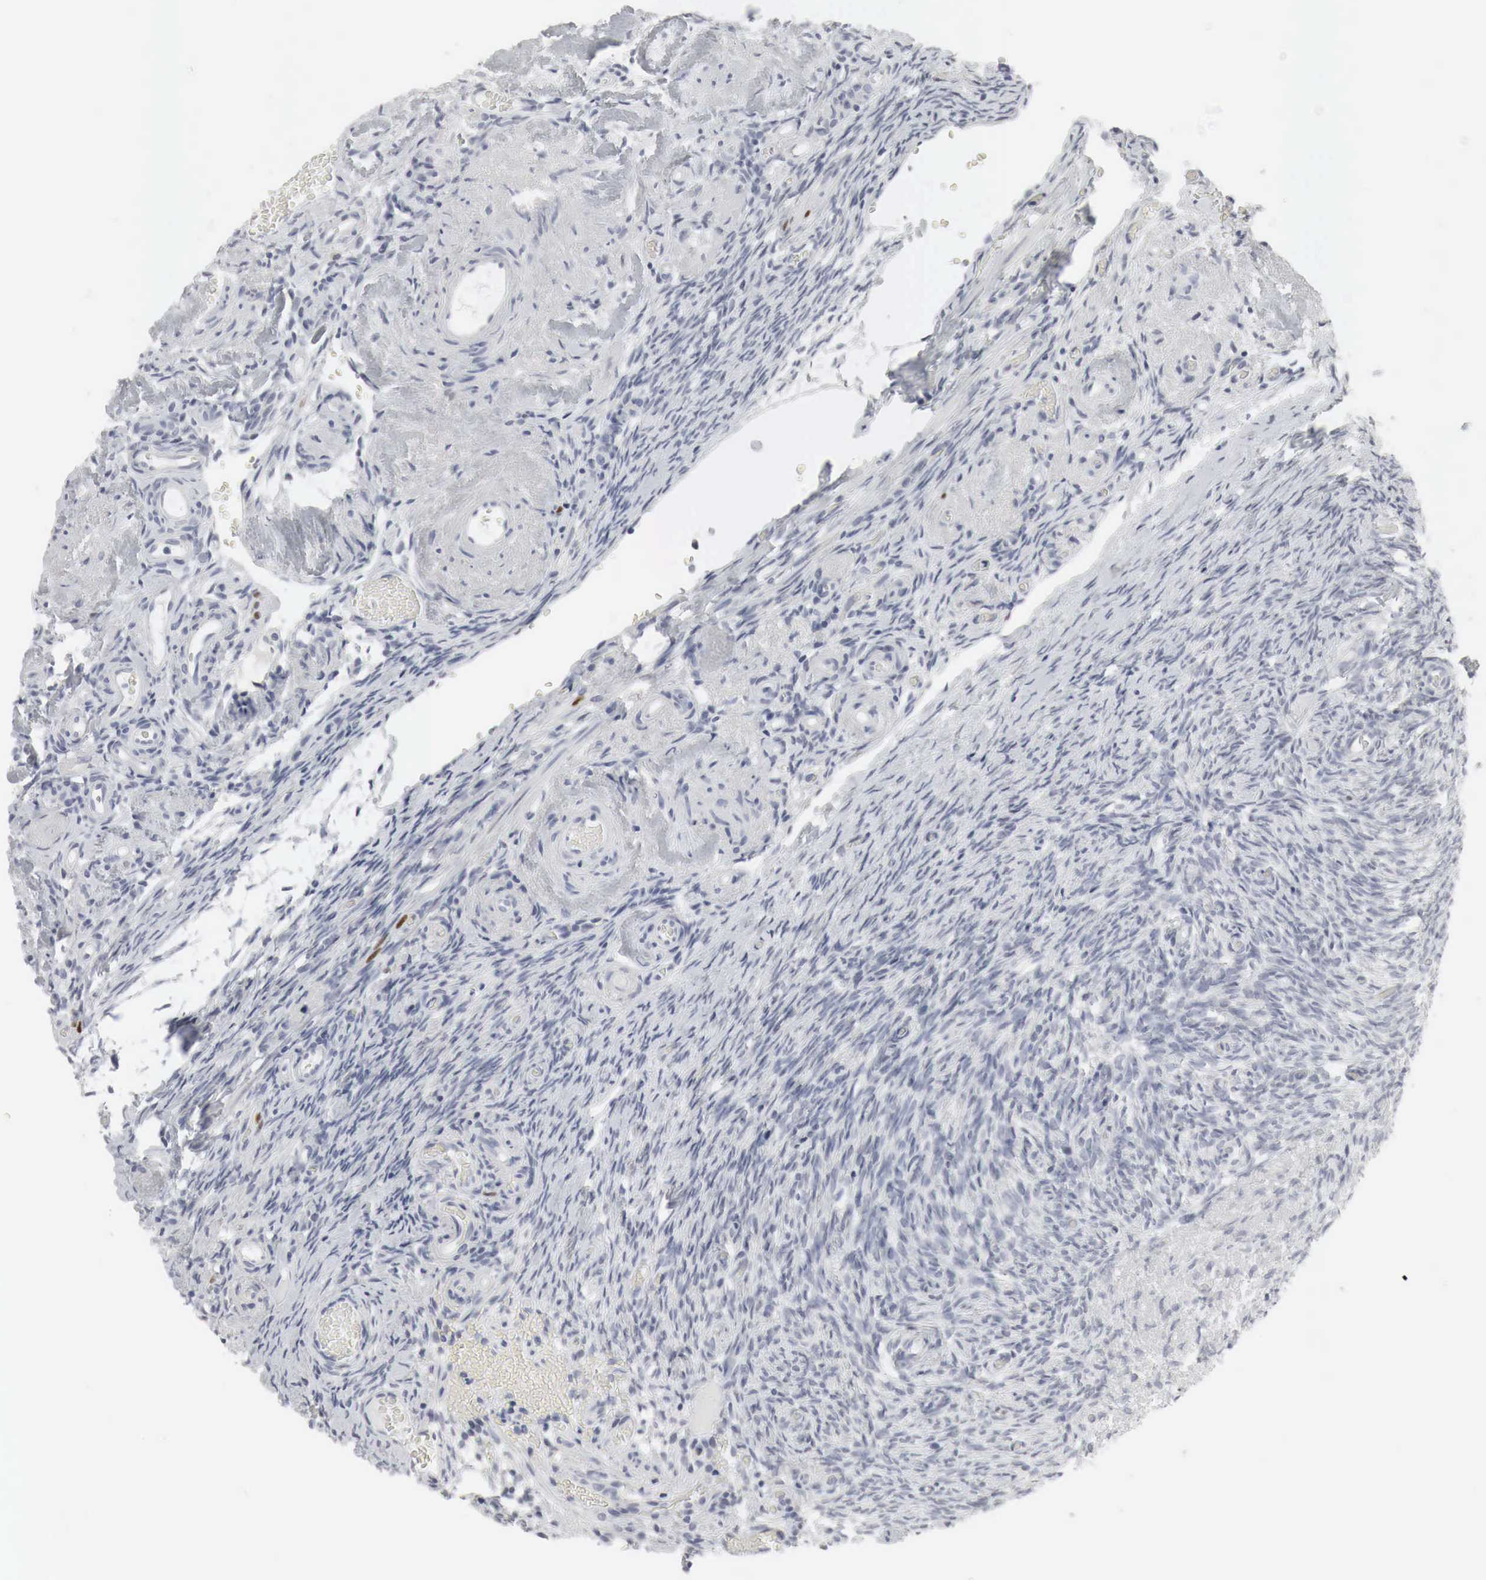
{"staining": {"intensity": "negative", "quantity": "none", "location": "none"}, "tissue": "ovary", "cell_type": "Ovarian stroma cells", "image_type": "normal", "snomed": [{"axis": "morphology", "description": "Normal tissue, NOS"}, {"axis": "topography", "description": "Ovary"}], "caption": "Immunohistochemistry histopathology image of normal human ovary stained for a protein (brown), which demonstrates no expression in ovarian stroma cells.", "gene": "TP63", "patient": {"sex": "female", "age": 78}}